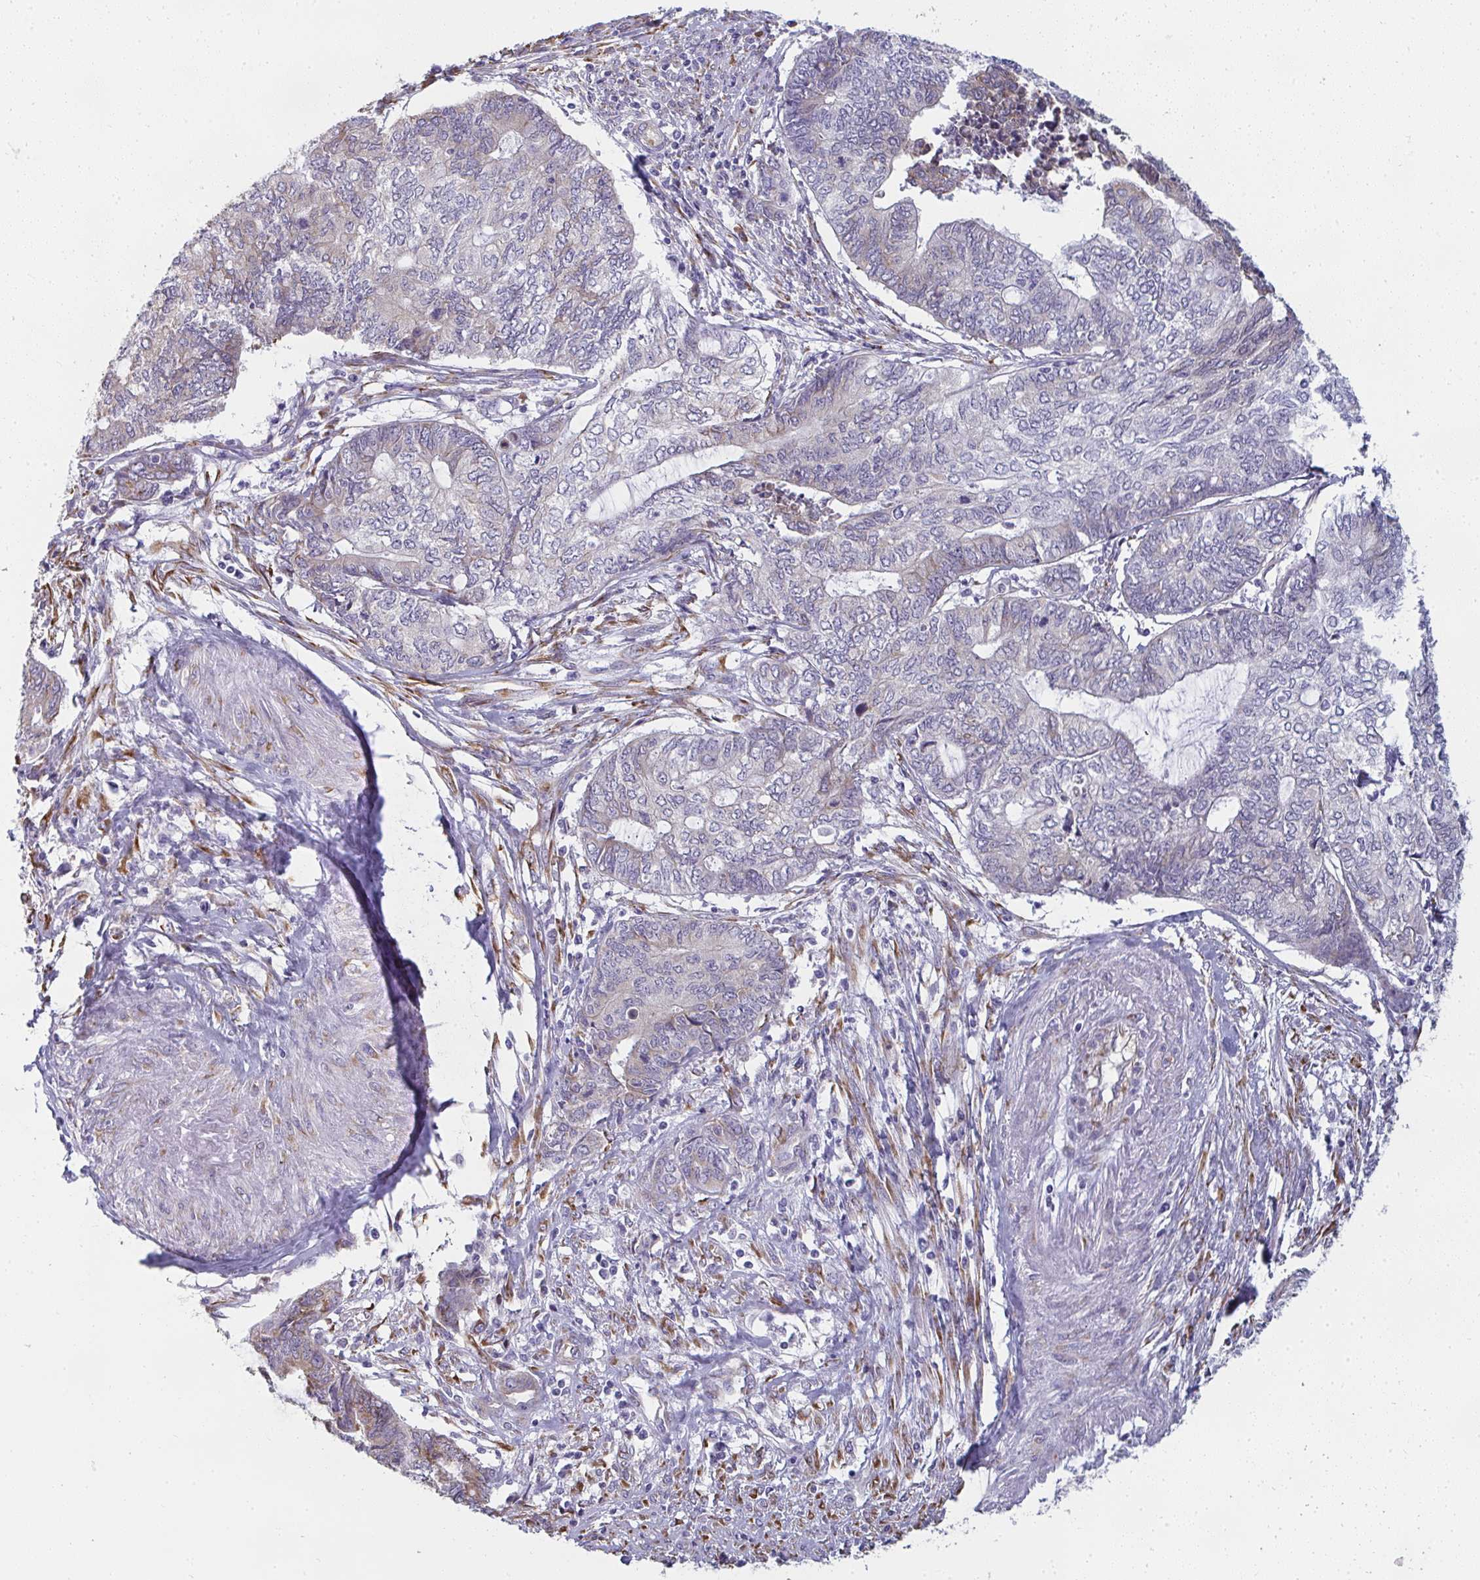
{"staining": {"intensity": "negative", "quantity": "none", "location": "none"}, "tissue": "endometrial cancer", "cell_type": "Tumor cells", "image_type": "cancer", "snomed": [{"axis": "morphology", "description": "Adenocarcinoma, NOS"}, {"axis": "topography", "description": "Uterus"}, {"axis": "topography", "description": "Endometrium"}], "caption": "This is an IHC photomicrograph of human endometrial cancer. There is no staining in tumor cells.", "gene": "SHROOM1", "patient": {"sex": "female", "age": 70}}